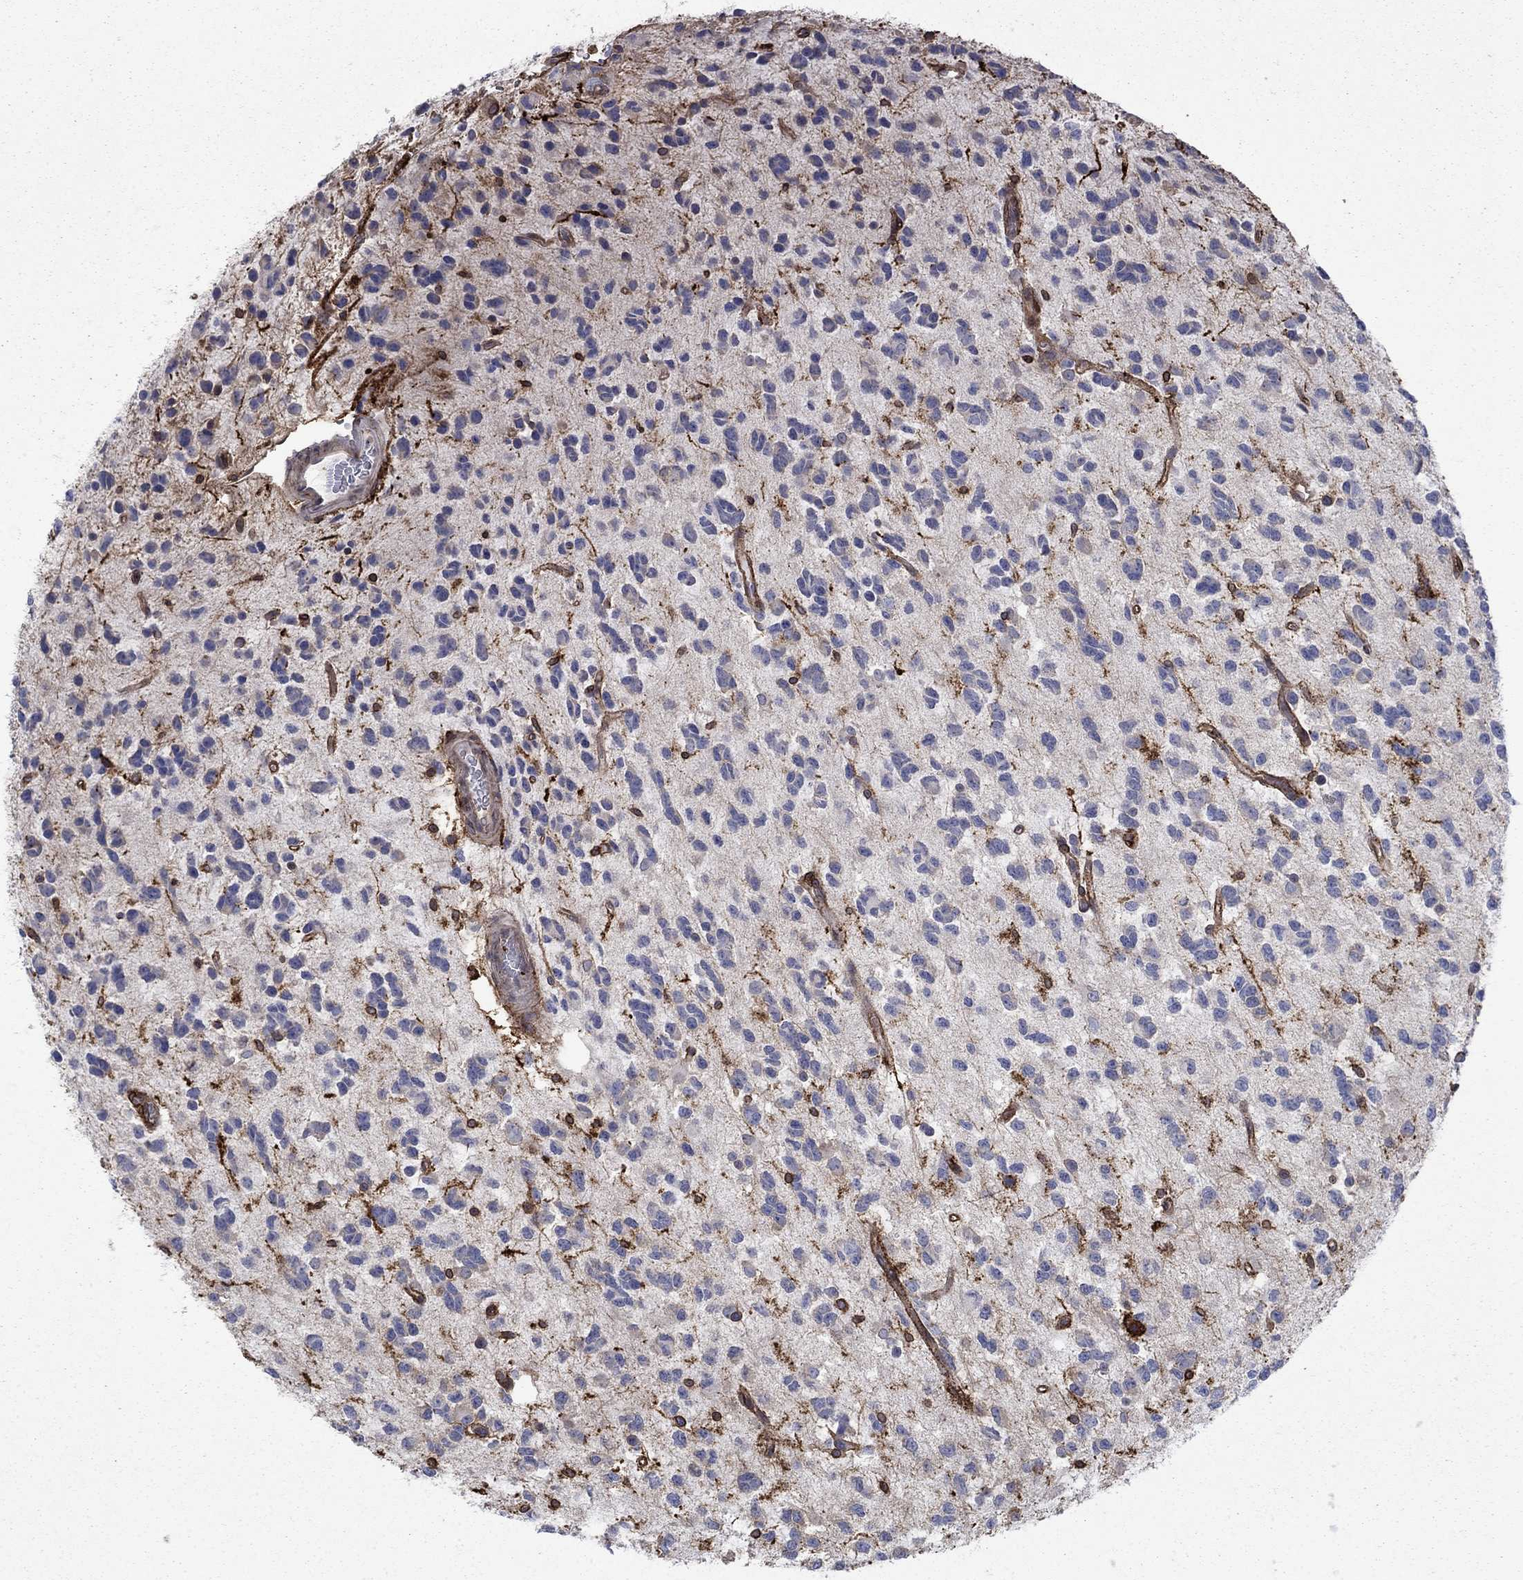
{"staining": {"intensity": "negative", "quantity": "none", "location": "none"}, "tissue": "glioma", "cell_type": "Tumor cells", "image_type": "cancer", "snomed": [{"axis": "morphology", "description": "Glioma, malignant, Low grade"}, {"axis": "topography", "description": "Brain"}], "caption": "Image shows no protein positivity in tumor cells of malignant low-grade glioma tissue. Brightfield microscopy of immunohistochemistry stained with DAB (brown) and hematoxylin (blue), captured at high magnification.", "gene": "PLAU", "patient": {"sex": "female", "age": 45}}